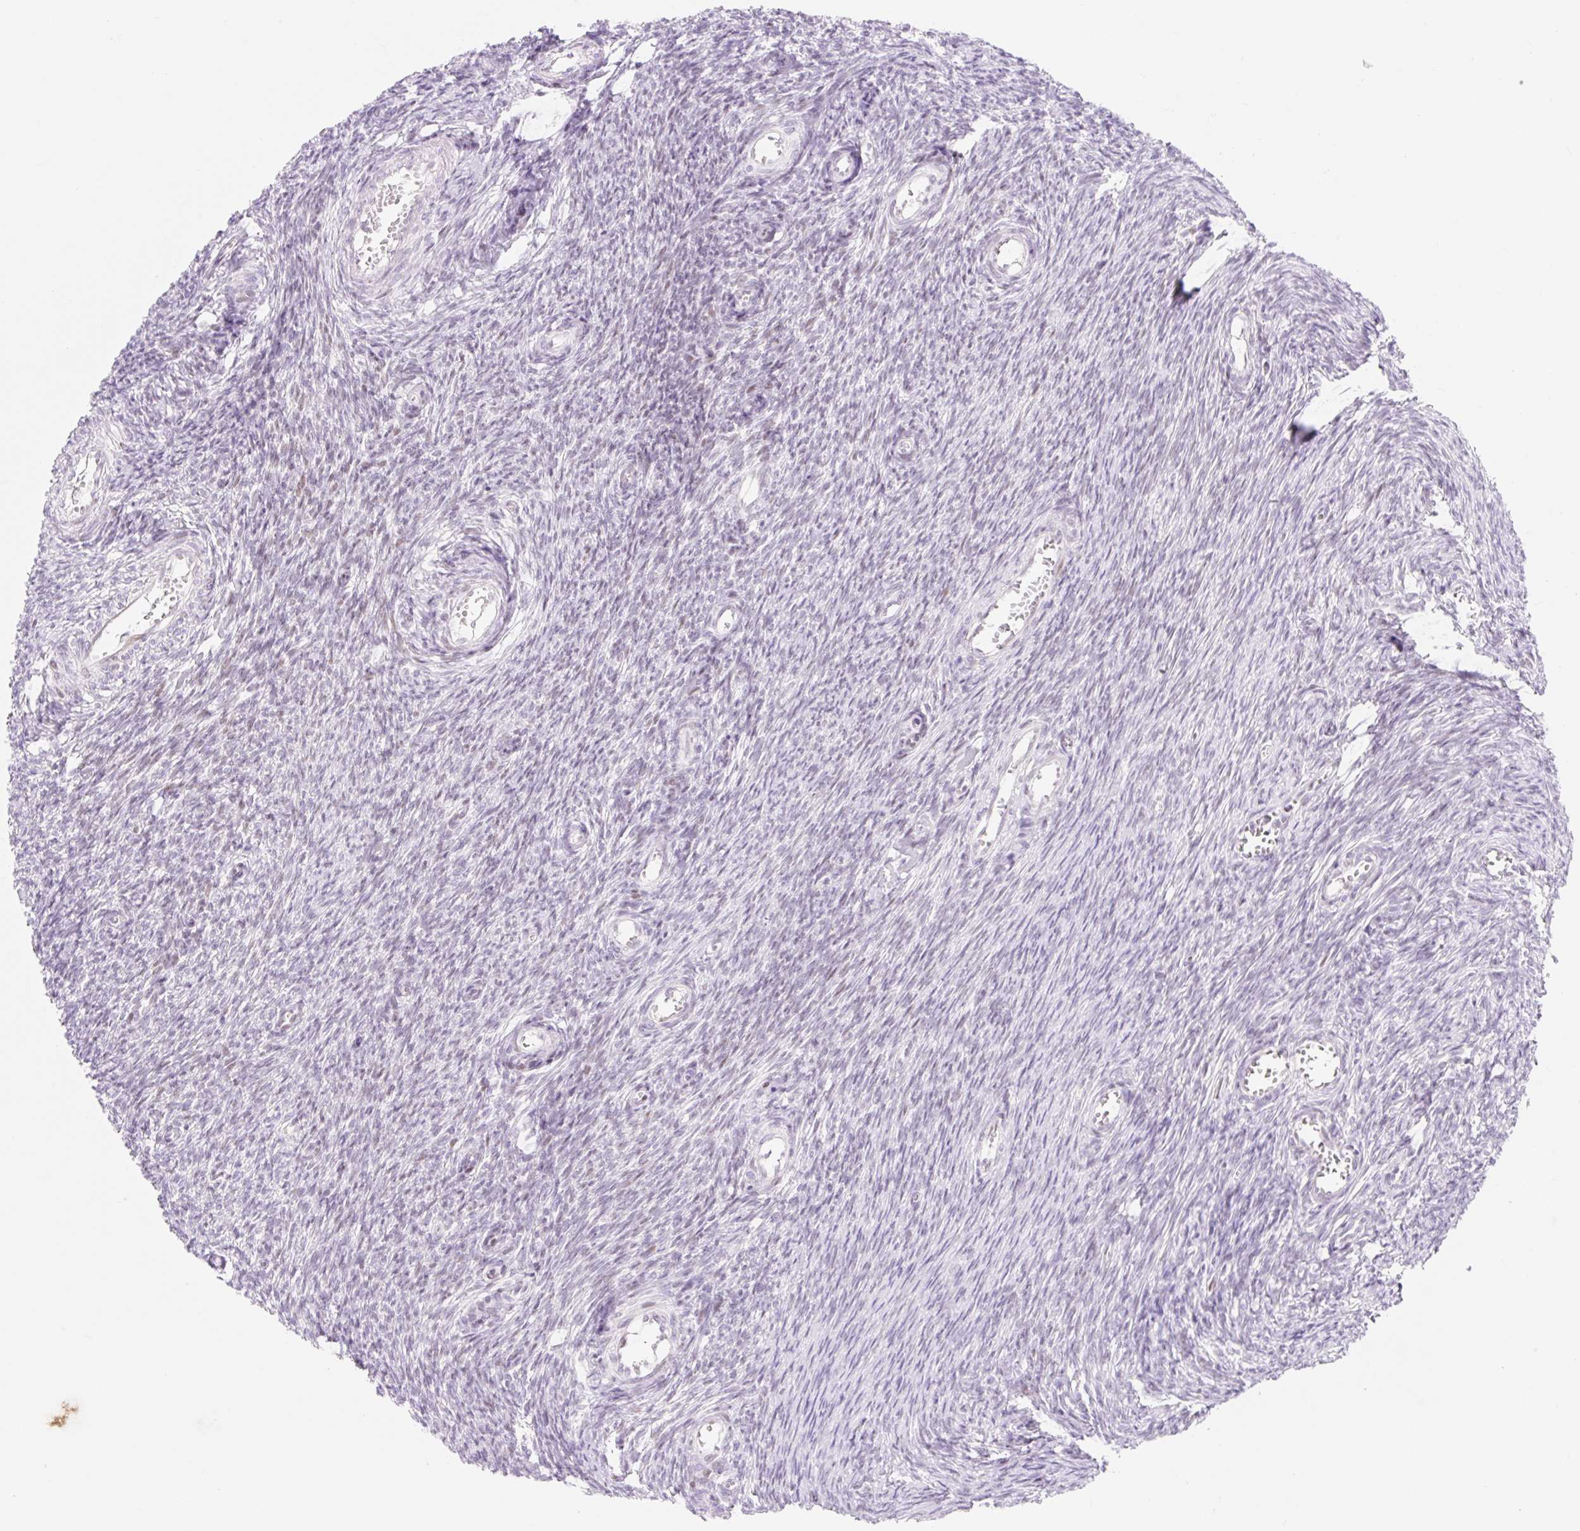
{"staining": {"intensity": "negative", "quantity": "none", "location": "none"}, "tissue": "ovary", "cell_type": "Ovarian stroma cells", "image_type": "normal", "snomed": [{"axis": "morphology", "description": "Normal tissue, NOS"}, {"axis": "topography", "description": "Ovary"}], "caption": "Immunohistochemical staining of benign ovary exhibits no significant staining in ovarian stroma cells. (DAB (3,3'-diaminobenzidine) IHC visualized using brightfield microscopy, high magnification).", "gene": "H2BW1", "patient": {"sex": "female", "age": 44}}